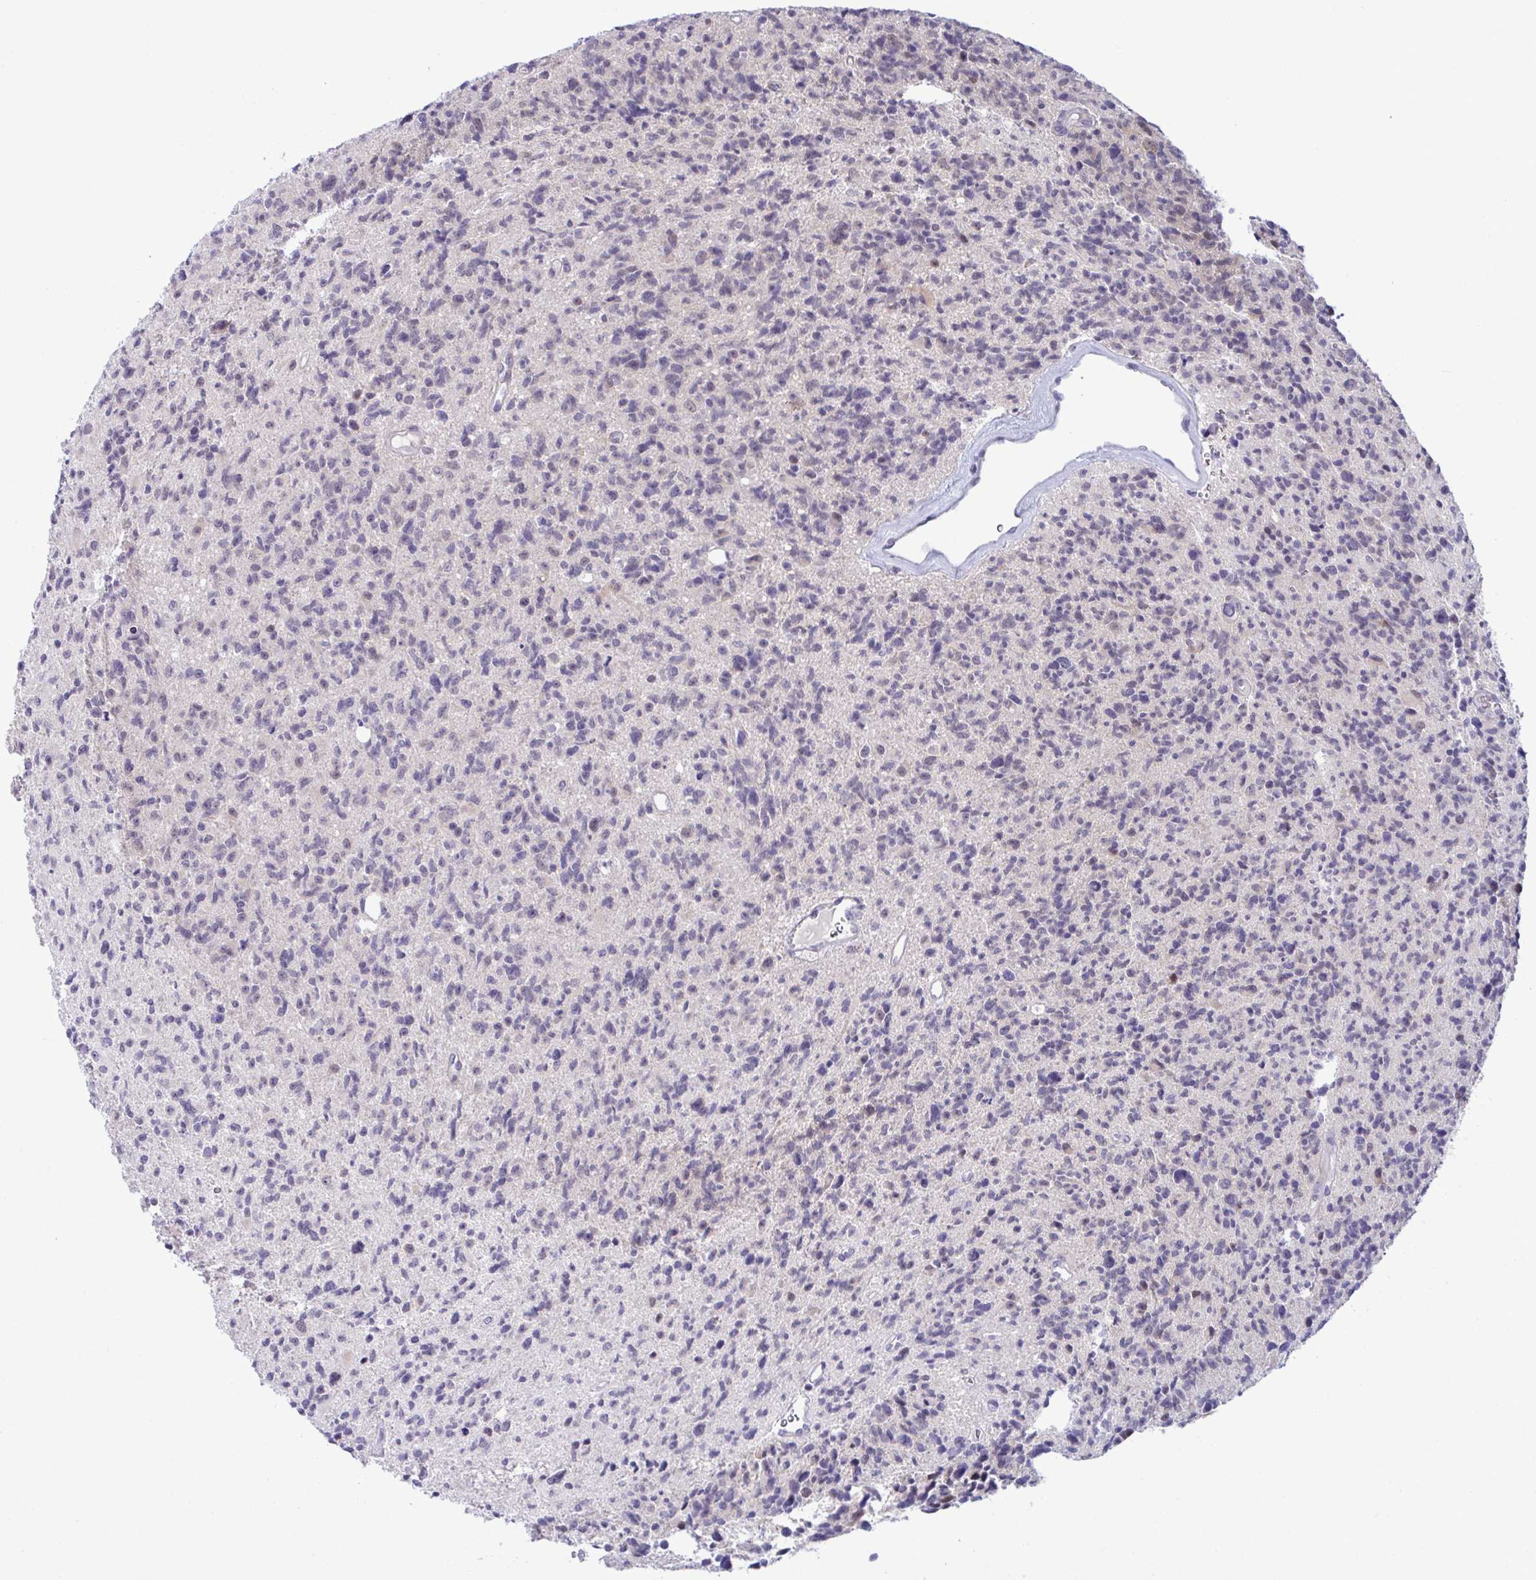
{"staining": {"intensity": "negative", "quantity": "none", "location": "none"}, "tissue": "glioma", "cell_type": "Tumor cells", "image_type": "cancer", "snomed": [{"axis": "morphology", "description": "Glioma, malignant, High grade"}, {"axis": "topography", "description": "Brain"}], "caption": "IHC image of human high-grade glioma (malignant) stained for a protein (brown), which shows no positivity in tumor cells.", "gene": "USP35", "patient": {"sex": "male", "age": 29}}